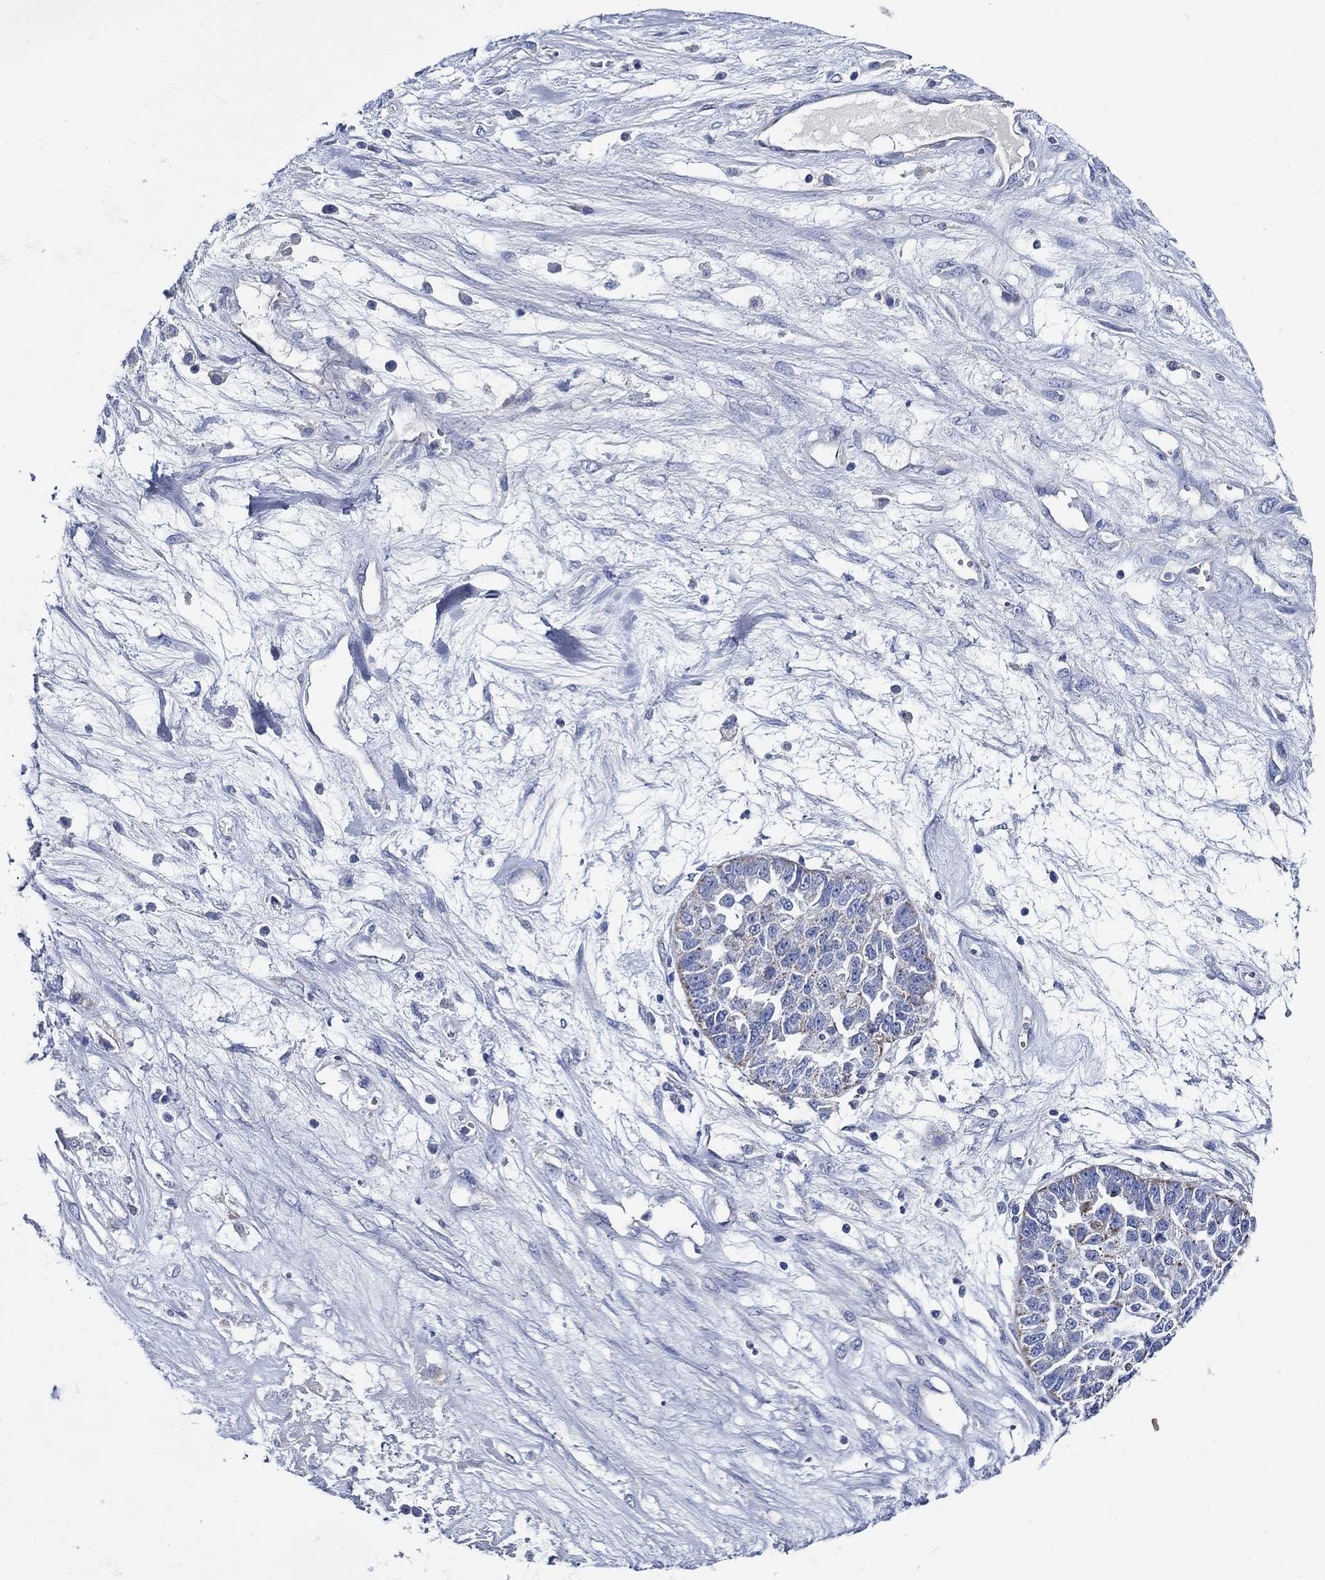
{"staining": {"intensity": "negative", "quantity": "none", "location": "none"}, "tissue": "ovarian cancer", "cell_type": "Tumor cells", "image_type": "cancer", "snomed": [{"axis": "morphology", "description": "Cystadenocarcinoma, serous, NOS"}, {"axis": "topography", "description": "Ovary"}], "caption": "Immunohistochemical staining of human ovarian serous cystadenocarcinoma demonstrates no significant staining in tumor cells.", "gene": "SKOR1", "patient": {"sex": "female", "age": 87}}